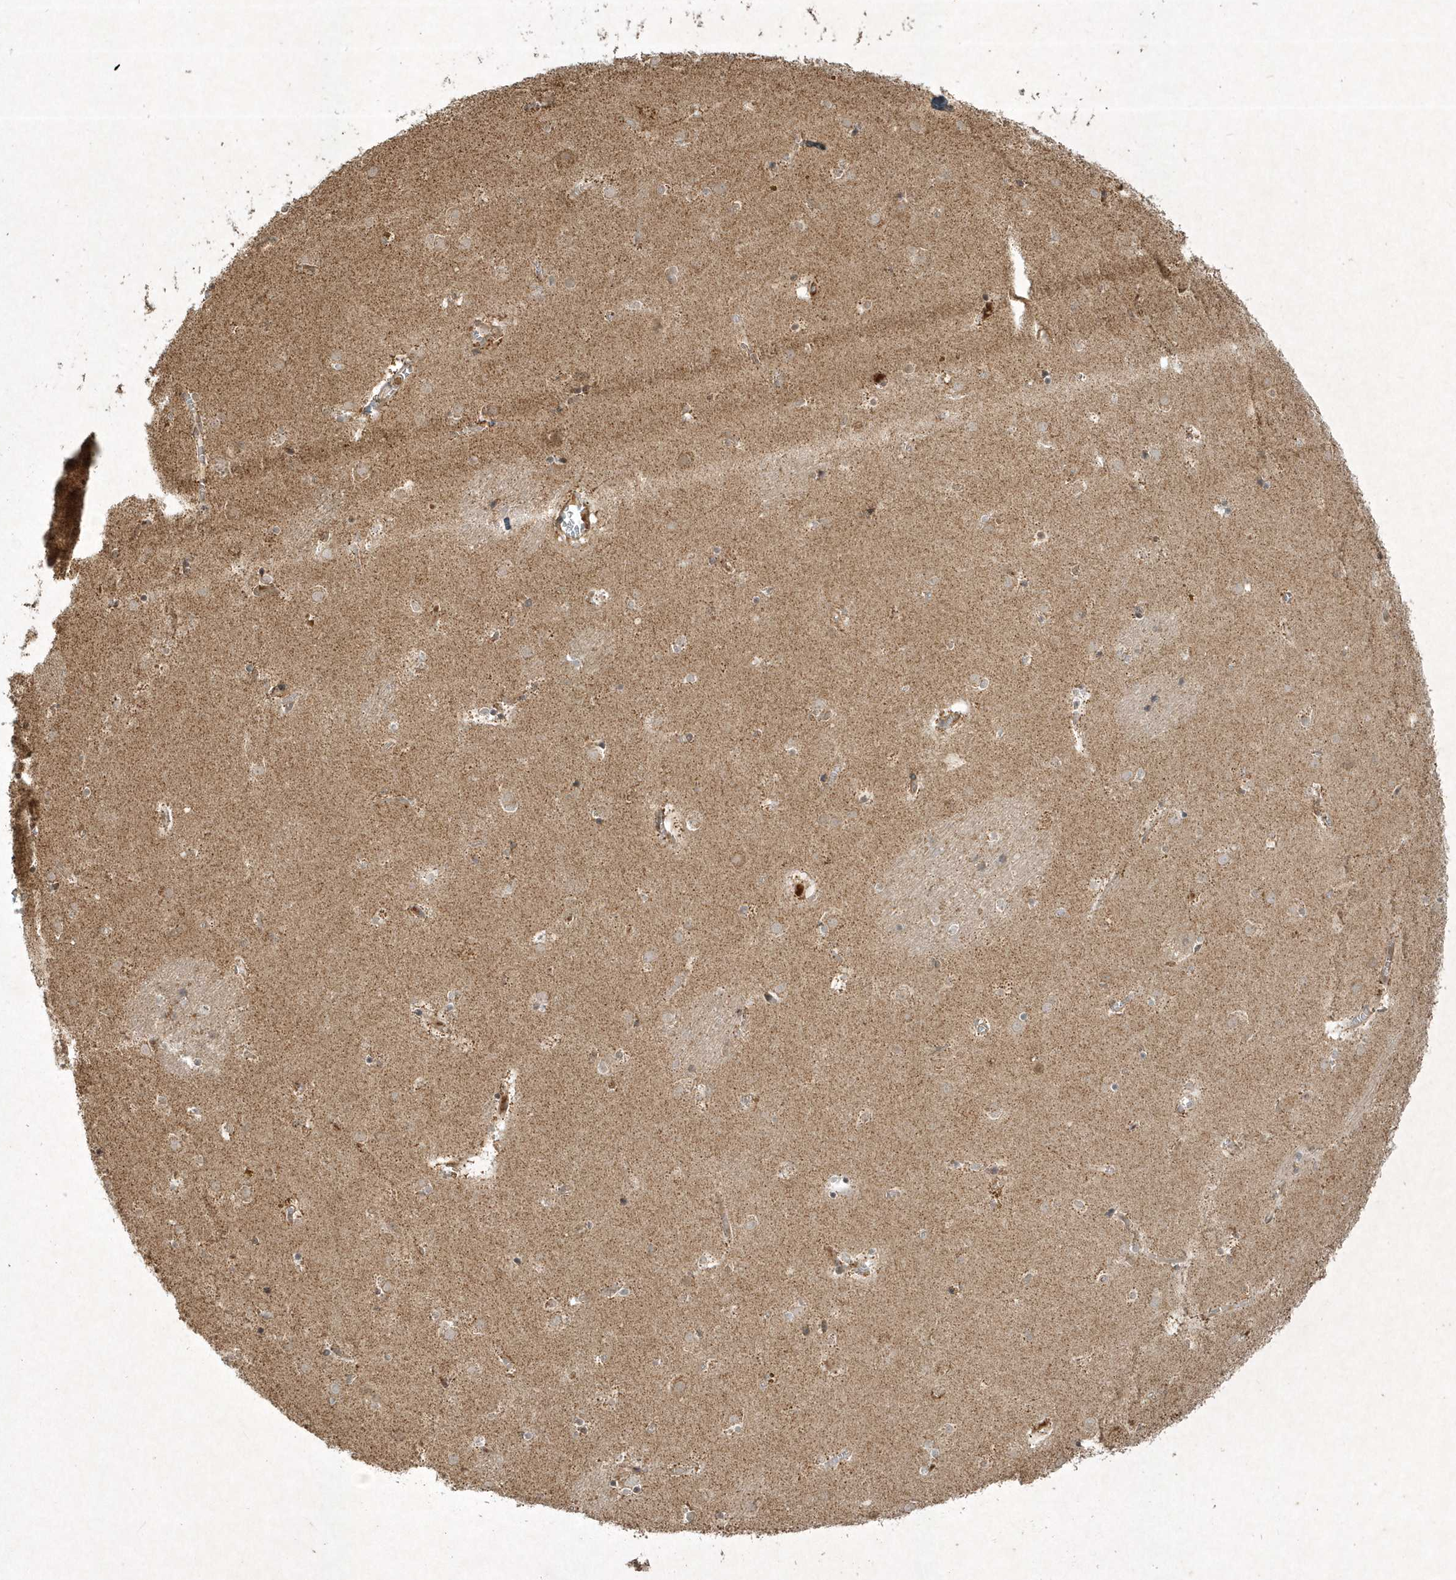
{"staining": {"intensity": "weak", "quantity": "<25%", "location": "cytoplasmic/membranous"}, "tissue": "caudate", "cell_type": "Glial cells", "image_type": "normal", "snomed": [{"axis": "morphology", "description": "Normal tissue, NOS"}, {"axis": "topography", "description": "Lateral ventricle wall"}], "caption": "Immunohistochemical staining of normal caudate displays no significant expression in glial cells. (Immunohistochemistry (ihc), brightfield microscopy, high magnification).", "gene": "PLTP", "patient": {"sex": "male", "age": 70}}